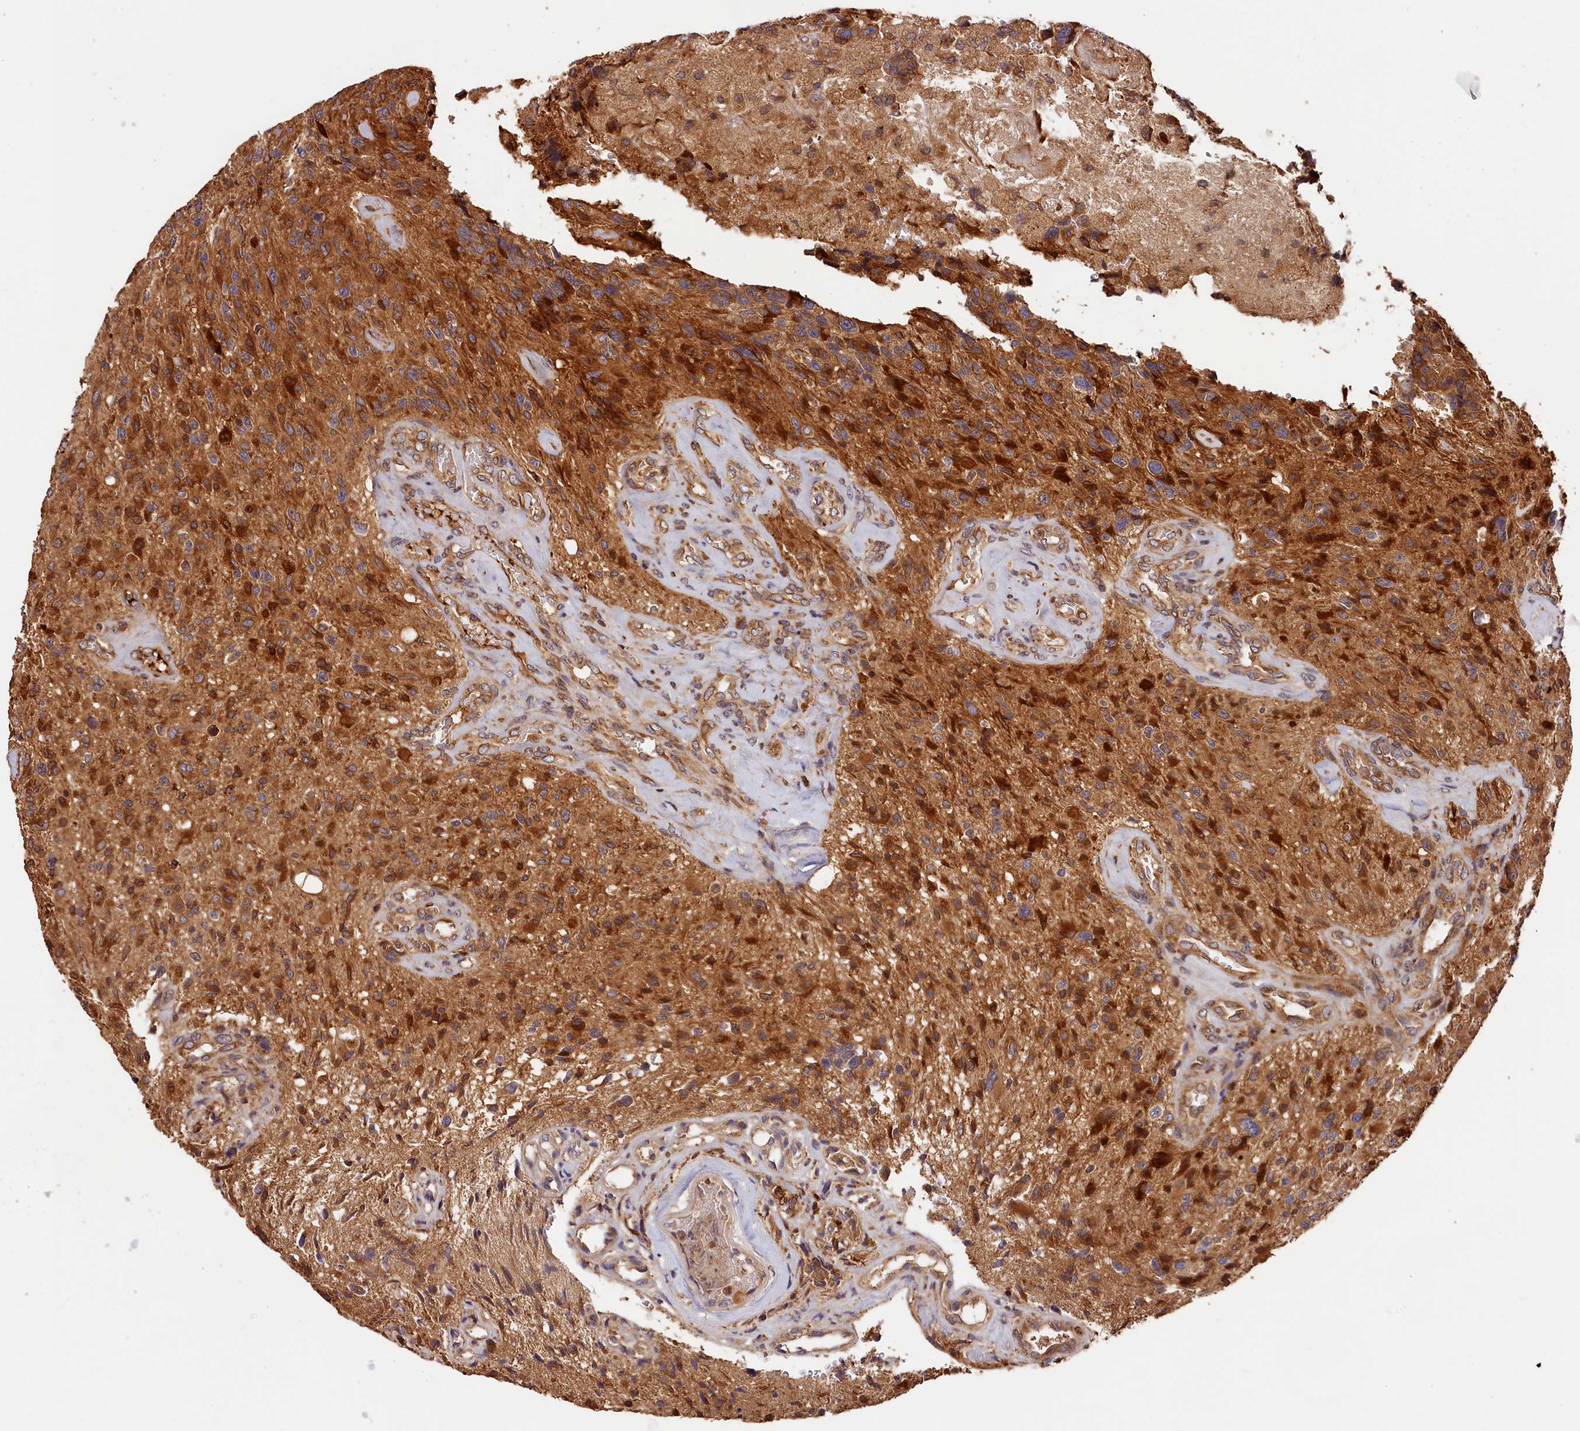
{"staining": {"intensity": "strong", "quantity": "25%-75%", "location": "cytoplasmic/membranous"}, "tissue": "glioma", "cell_type": "Tumor cells", "image_type": "cancer", "snomed": [{"axis": "morphology", "description": "Glioma, malignant, High grade"}, {"axis": "topography", "description": "Brain"}], "caption": "Immunohistochemical staining of glioma demonstrates high levels of strong cytoplasmic/membranous expression in approximately 25%-75% of tumor cells.", "gene": "HMOX2", "patient": {"sex": "male", "age": 69}}